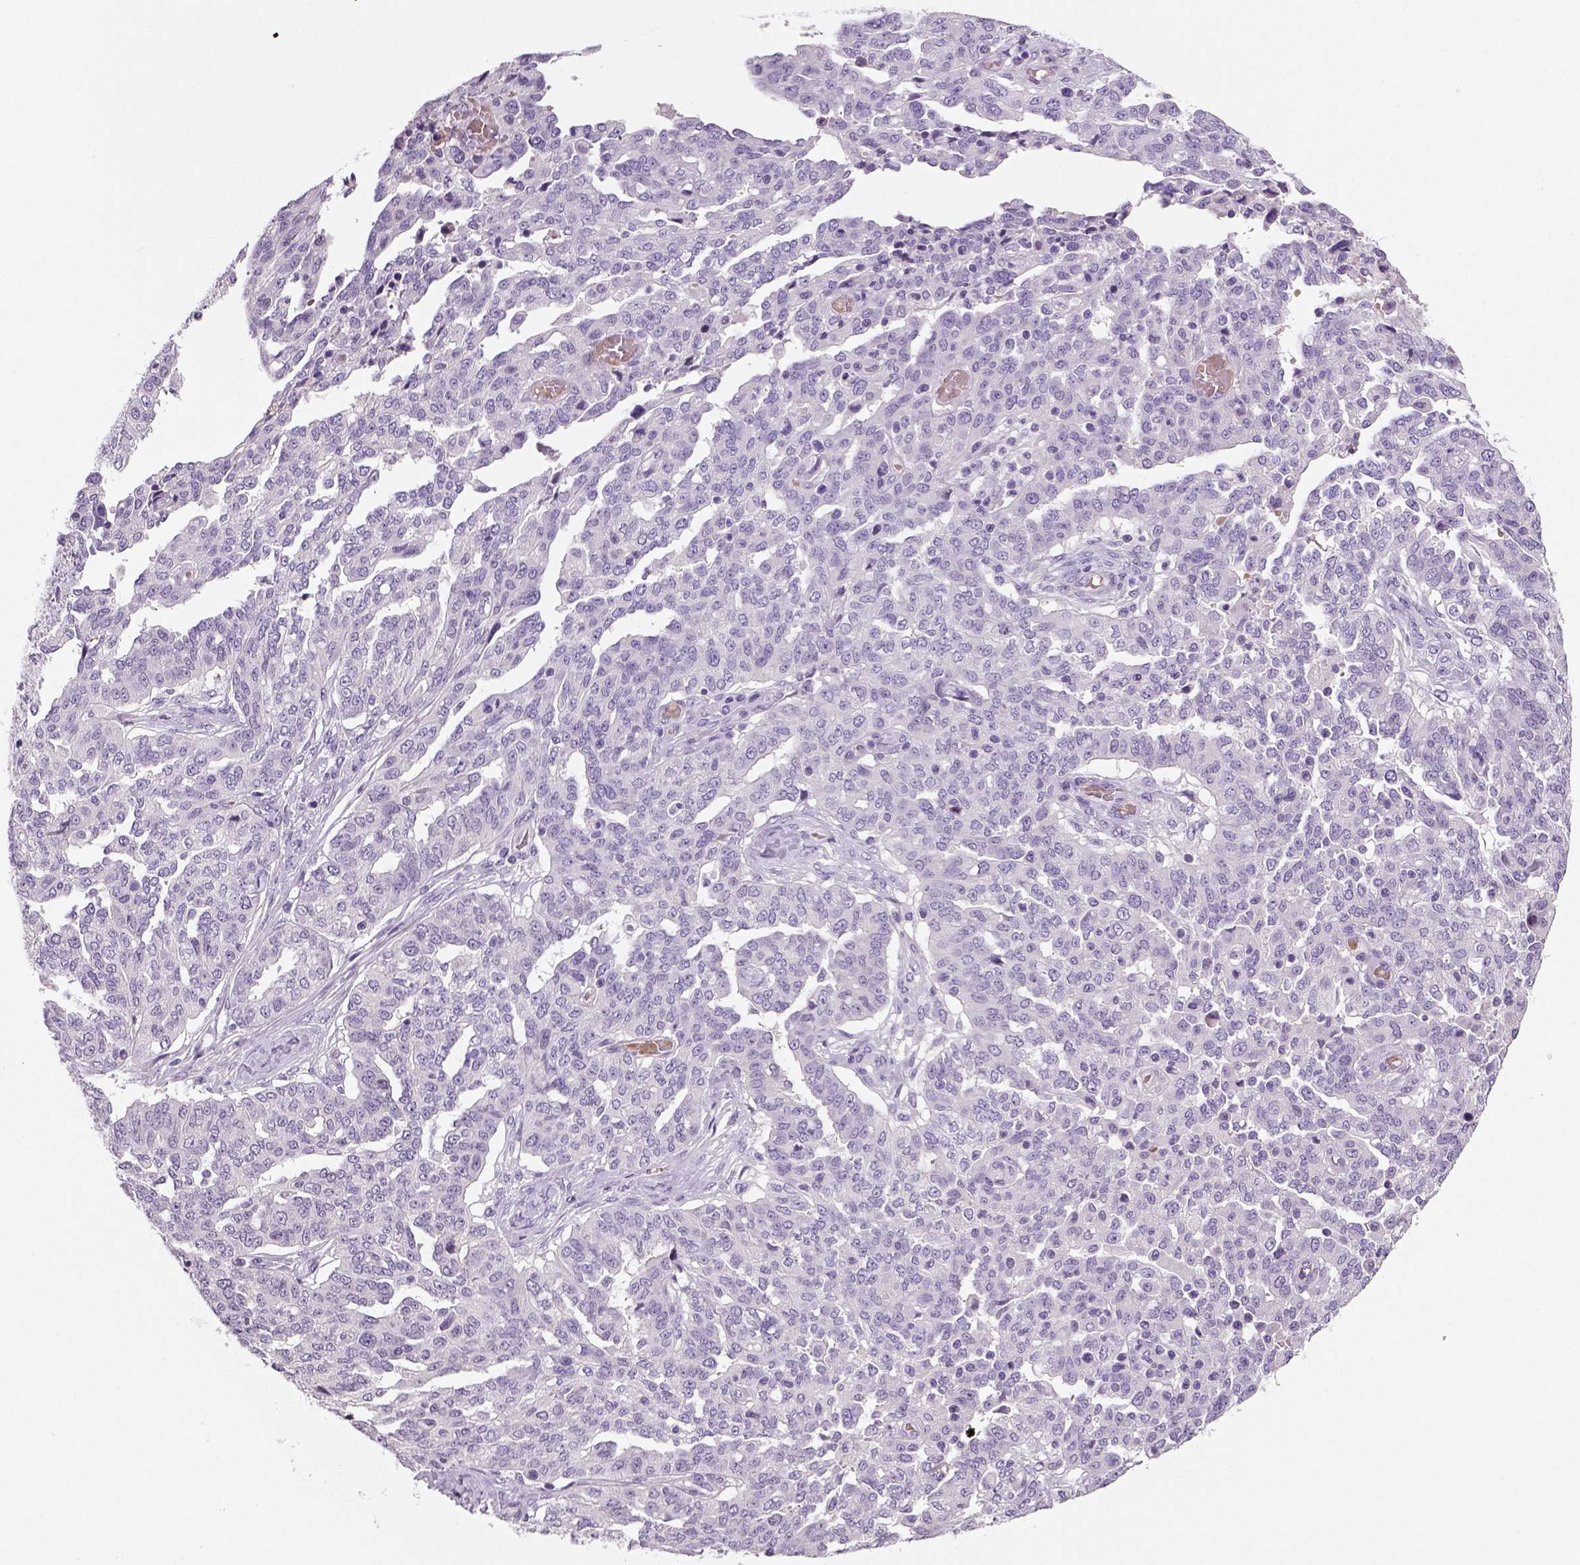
{"staining": {"intensity": "negative", "quantity": "none", "location": "none"}, "tissue": "ovarian cancer", "cell_type": "Tumor cells", "image_type": "cancer", "snomed": [{"axis": "morphology", "description": "Cystadenocarcinoma, serous, NOS"}, {"axis": "topography", "description": "Ovary"}], "caption": "IHC photomicrograph of ovarian cancer (serous cystadenocarcinoma) stained for a protein (brown), which shows no positivity in tumor cells. The staining is performed using DAB (3,3'-diaminobenzidine) brown chromogen with nuclei counter-stained in using hematoxylin.", "gene": "TSPAN7", "patient": {"sex": "female", "age": 67}}